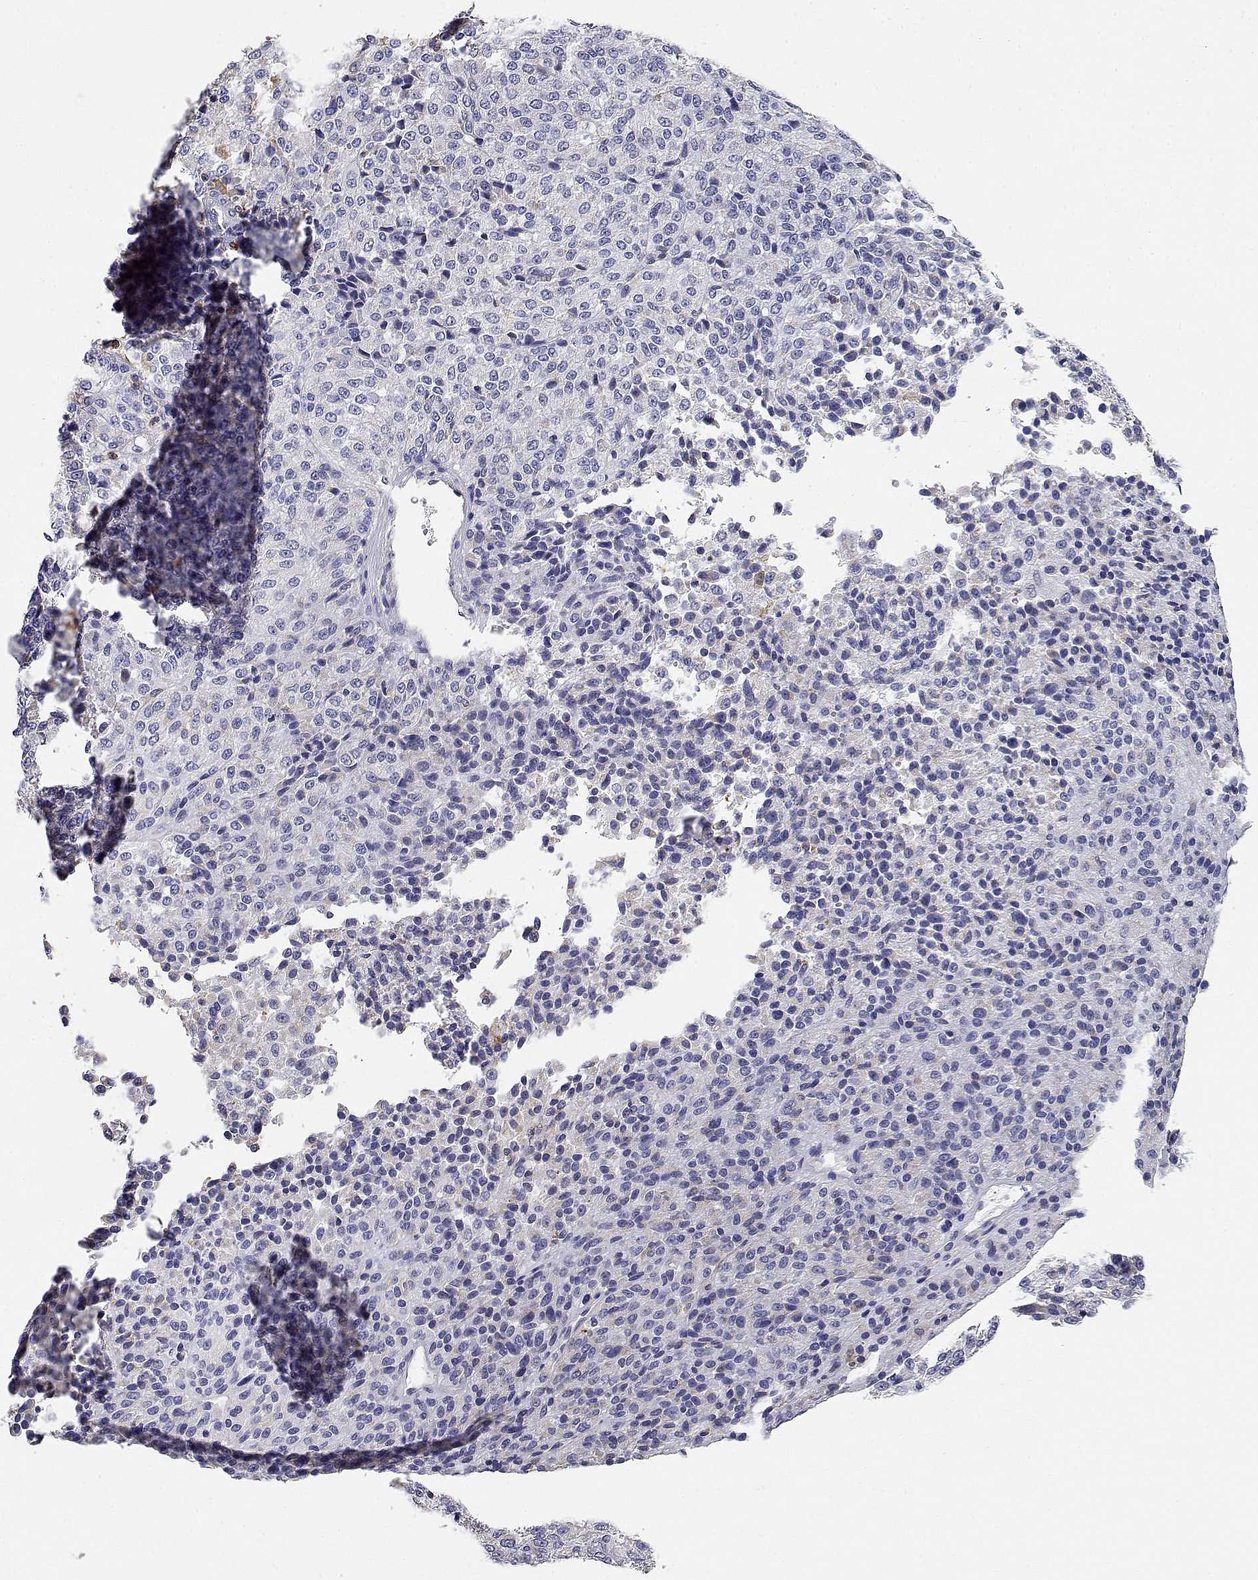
{"staining": {"intensity": "negative", "quantity": "none", "location": "none"}, "tissue": "melanoma", "cell_type": "Tumor cells", "image_type": "cancer", "snomed": [{"axis": "morphology", "description": "Malignant melanoma, Metastatic site"}, {"axis": "topography", "description": "Brain"}], "caption": "High magnification brightfield microscopy of malignant melanoma (metastatic site) stained with DAB (brown) and counterstained with hematoxylin (blue): tumor cells show no significant positivity.", "gene": "ADA", "patient": {"sex": "female", "age": 56}}